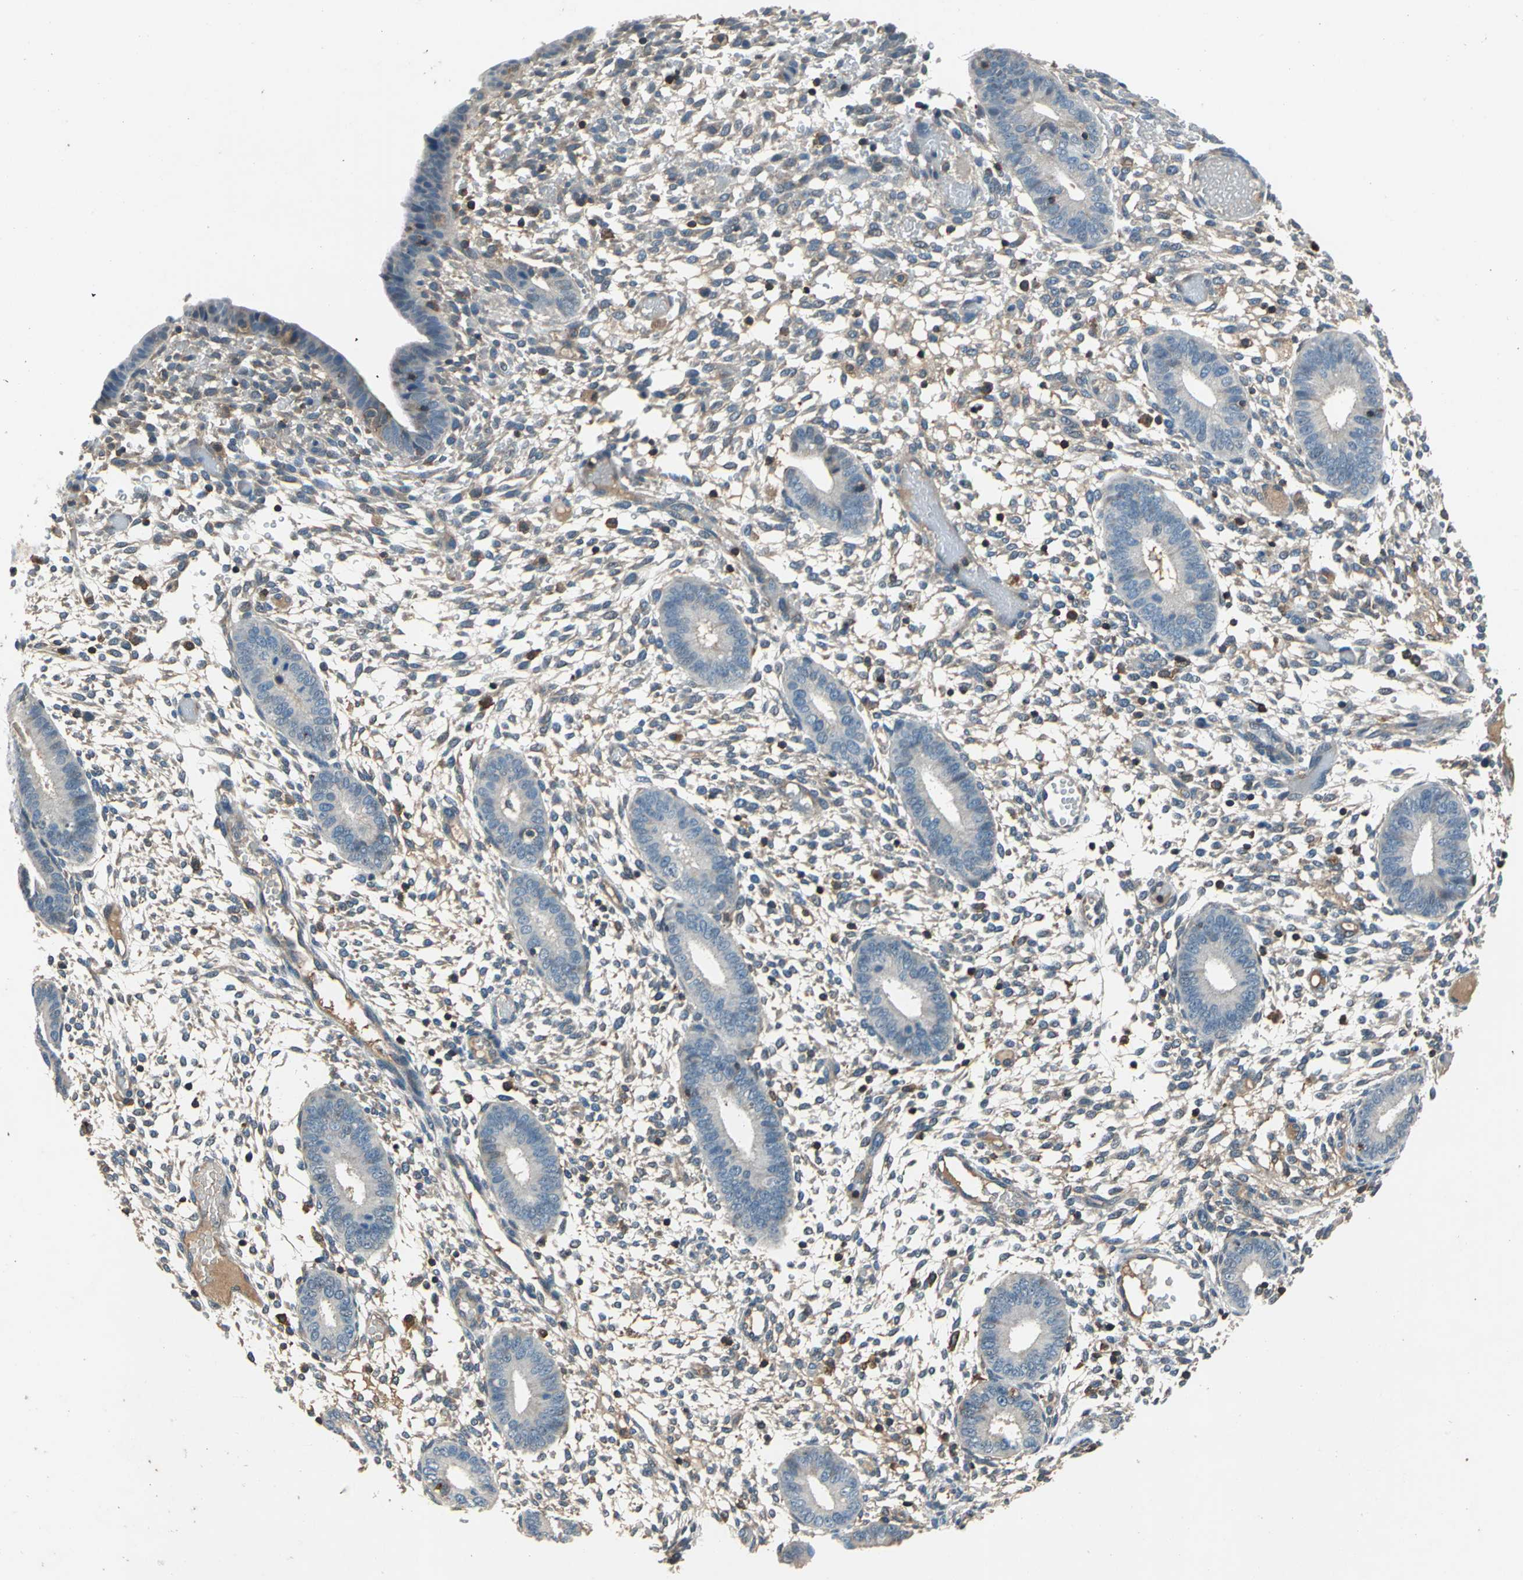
{"staining": {"intensity": "weak", "quantity": "25%-75%", "location": "cytoplasmic/membranous"}, "tissue": "endometrium", "cell_type": "Cells in endometrial stroma", "image_type": "normal", "snomed": [{"axis": "morphology", "description": "Normal tissue, NOS"}, {"axis": "topography", "description": "Endometrium"}], "caption": "A high-resolution image shows immunohistochemistry (IHC) staining of normal endometrium, which shows weak cytoplasmic/membranous positivity in approximately 25%-75% of cells in endometrial stroma.", "gene": "SLC19A2", "patient": {"sex": "female", "age": 42}}